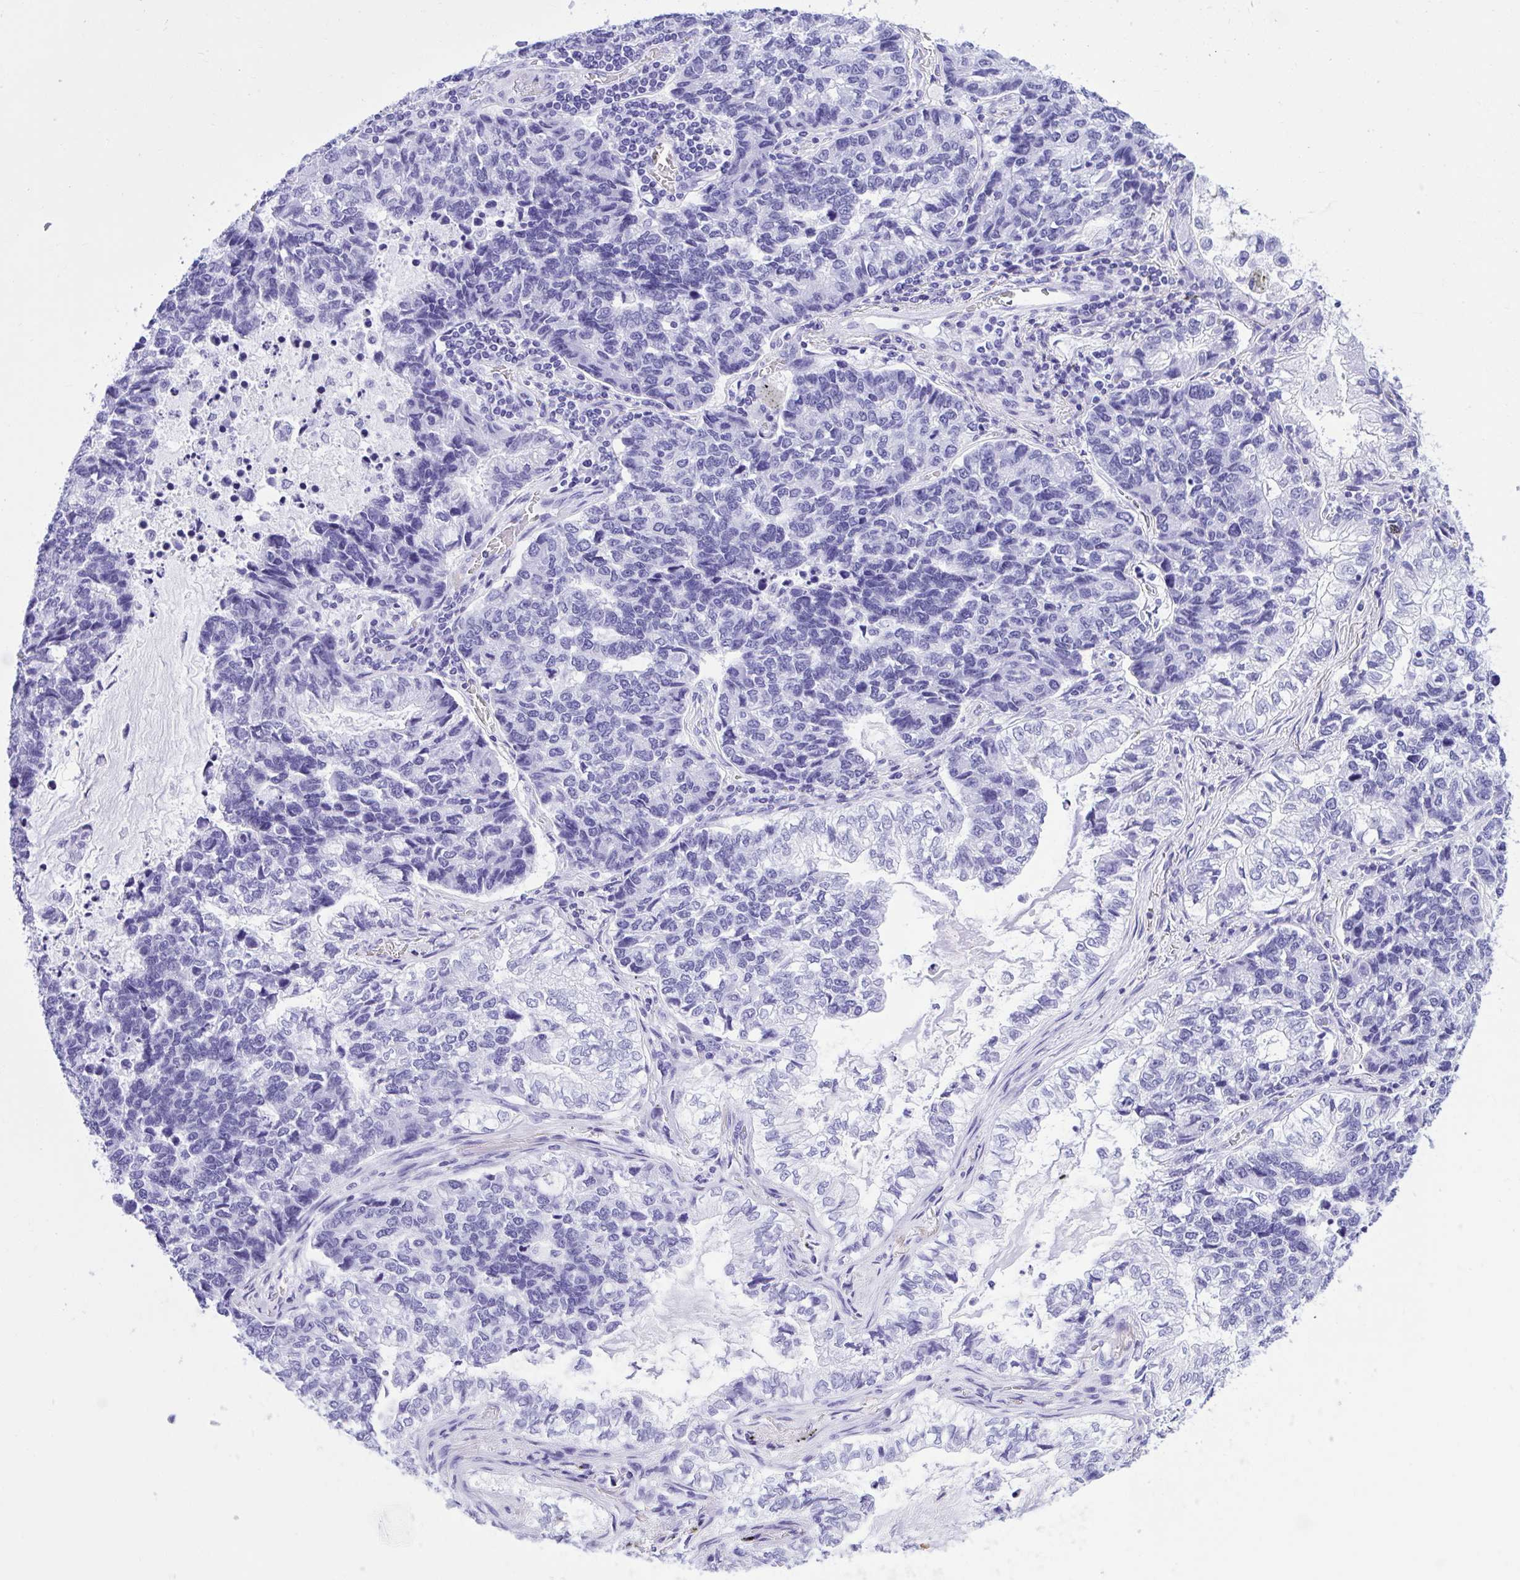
{"staining": {"intensity": "negative", "quantity": "none", "location": "none"}, "tissue": "lung cancer", "cell_type": "Tumor cells", "image_type": "cancer", "snomed": [{"axis": "morphology", "description": "Adenocarcinoma, NOS"}, {"axis": "topography", "description": "Lymph node"}, {"axis": "topography", "description": "Lung"}], "caption": "A micrograph of human lung cancer is negative for staining in tumor cells.", "gene": "TLN2", "patient": {"sex": "male", "age": 66}}